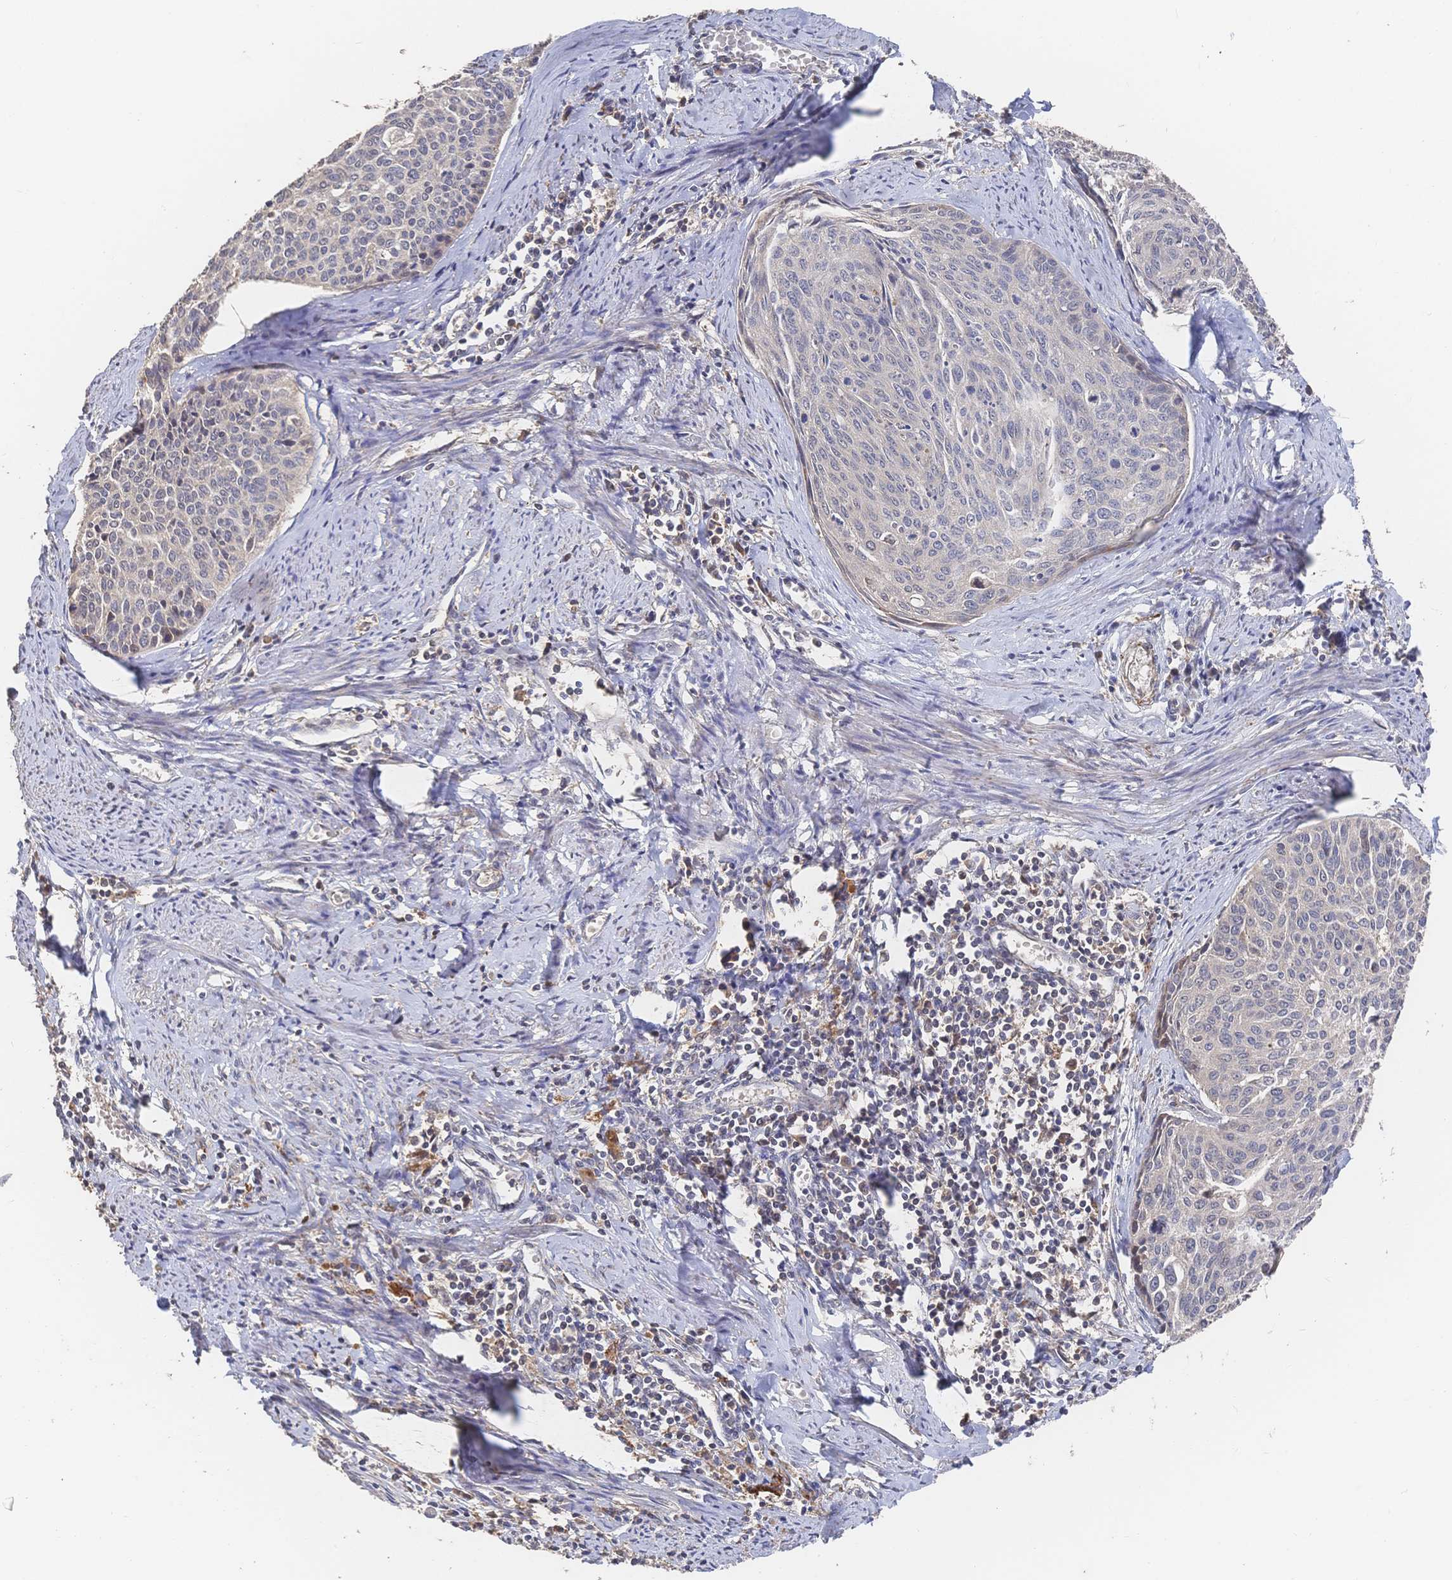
{"staining": {"intensity": "negative", "quantity": "none", "location": "none"}, "tissue": "cervical cancer", "cell_type": "Tumor cells", "image_type": "cancer", "snomed": [{"axis": "morphology", "description": "Squamous cell carcinoma, NOS"}, {"axis": "topography", "description": "Cervix"}], "caption": "A photomicrograph of cervical cancer stained for a protein exhibits no brown staining in tumor cells. The staining is performed using DAB brown chromogen with nuclei counter-stained in using hematoxylin.", "gene": "DNAJA4", "patient": {"sex": "female", "age": 55}}